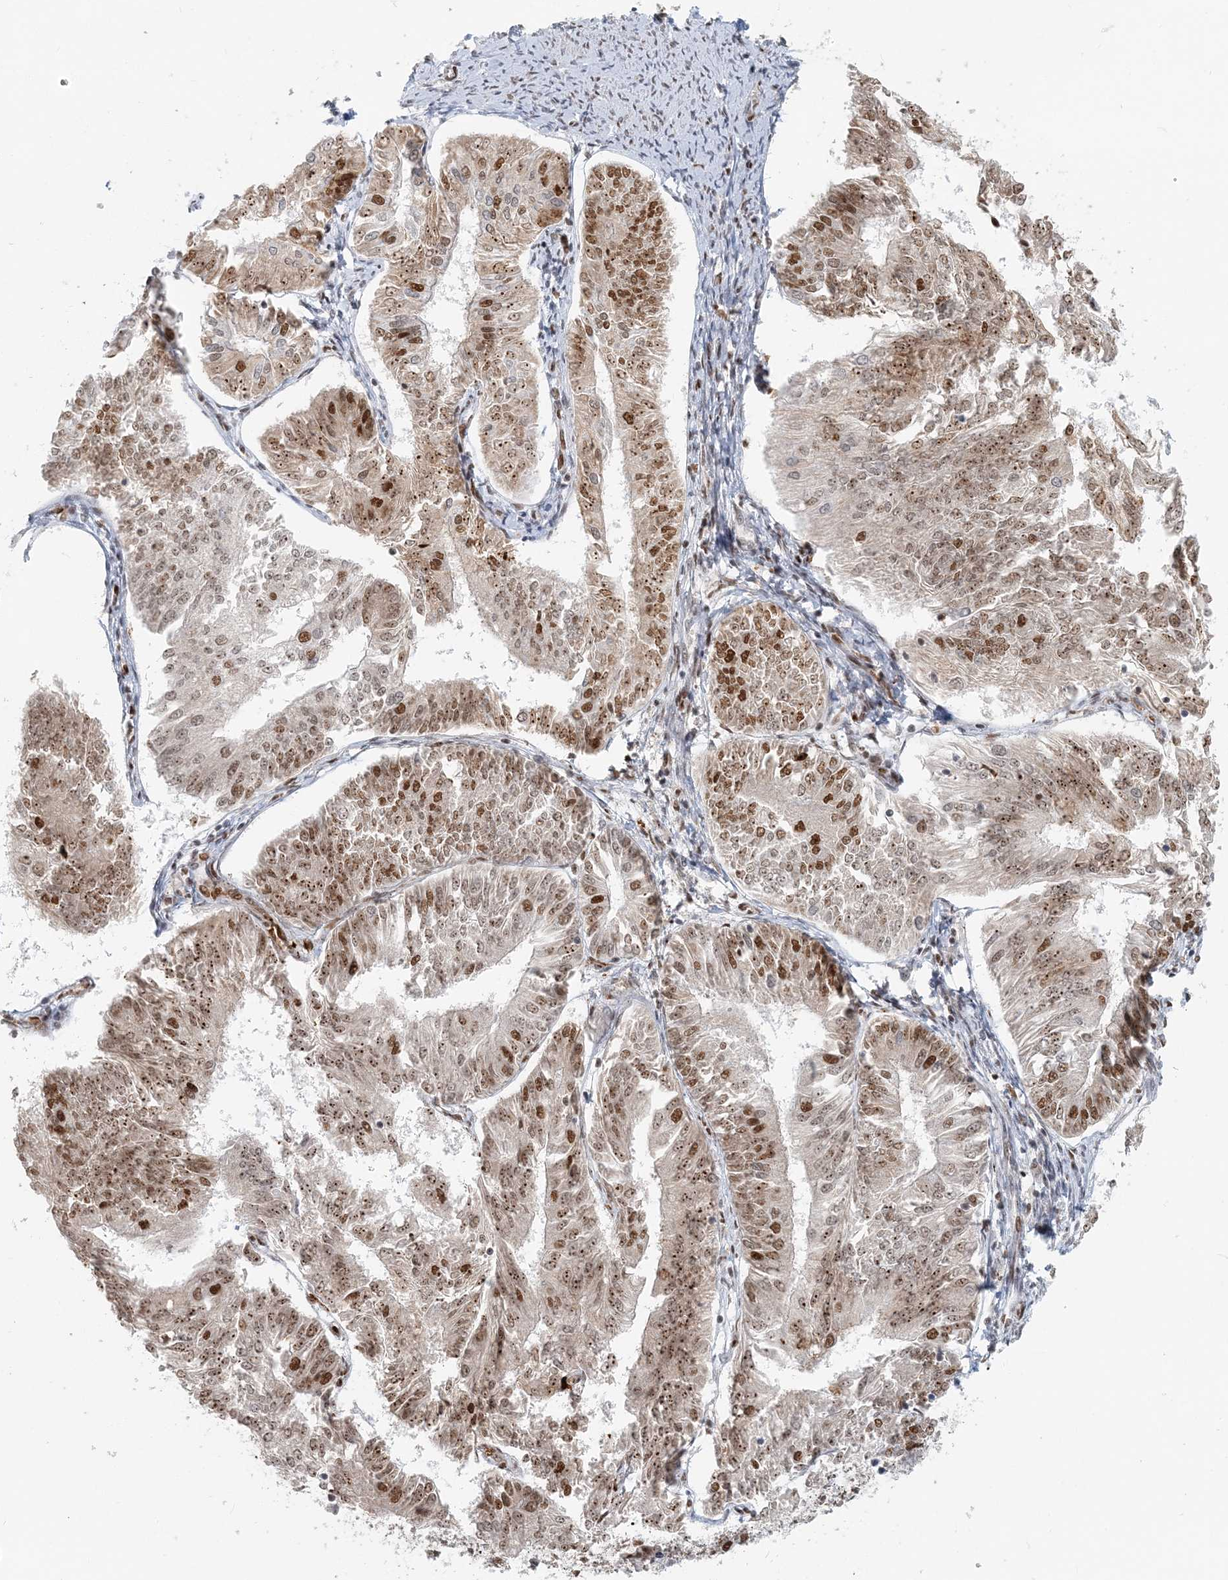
{"staining": {"intensity": "moderate", "quantity": ">75%", "location": "cytoplasmic/membranous,nuclear"}, "tissue": "endometrial cancer", "cell_type": "Tumor cells", "image_type": "cancer", "snomed": [{"axis": "morphology", "description": "Adenocarcinoma, NOS"}, {"axis": "topography", "description": "Endometrium"}], "caption": "High-magnification brightfield microscopy of endometrial cancer stained with DAB (brown) and counterstained with hematoxylin (blue). tumor cells exhibit moderate cytoplasmic/membranous and nuclear staining is appreciated in about>75% of cells.", "gene": "BAZ1B", "patient": {"sex": "female", "age": 58}}